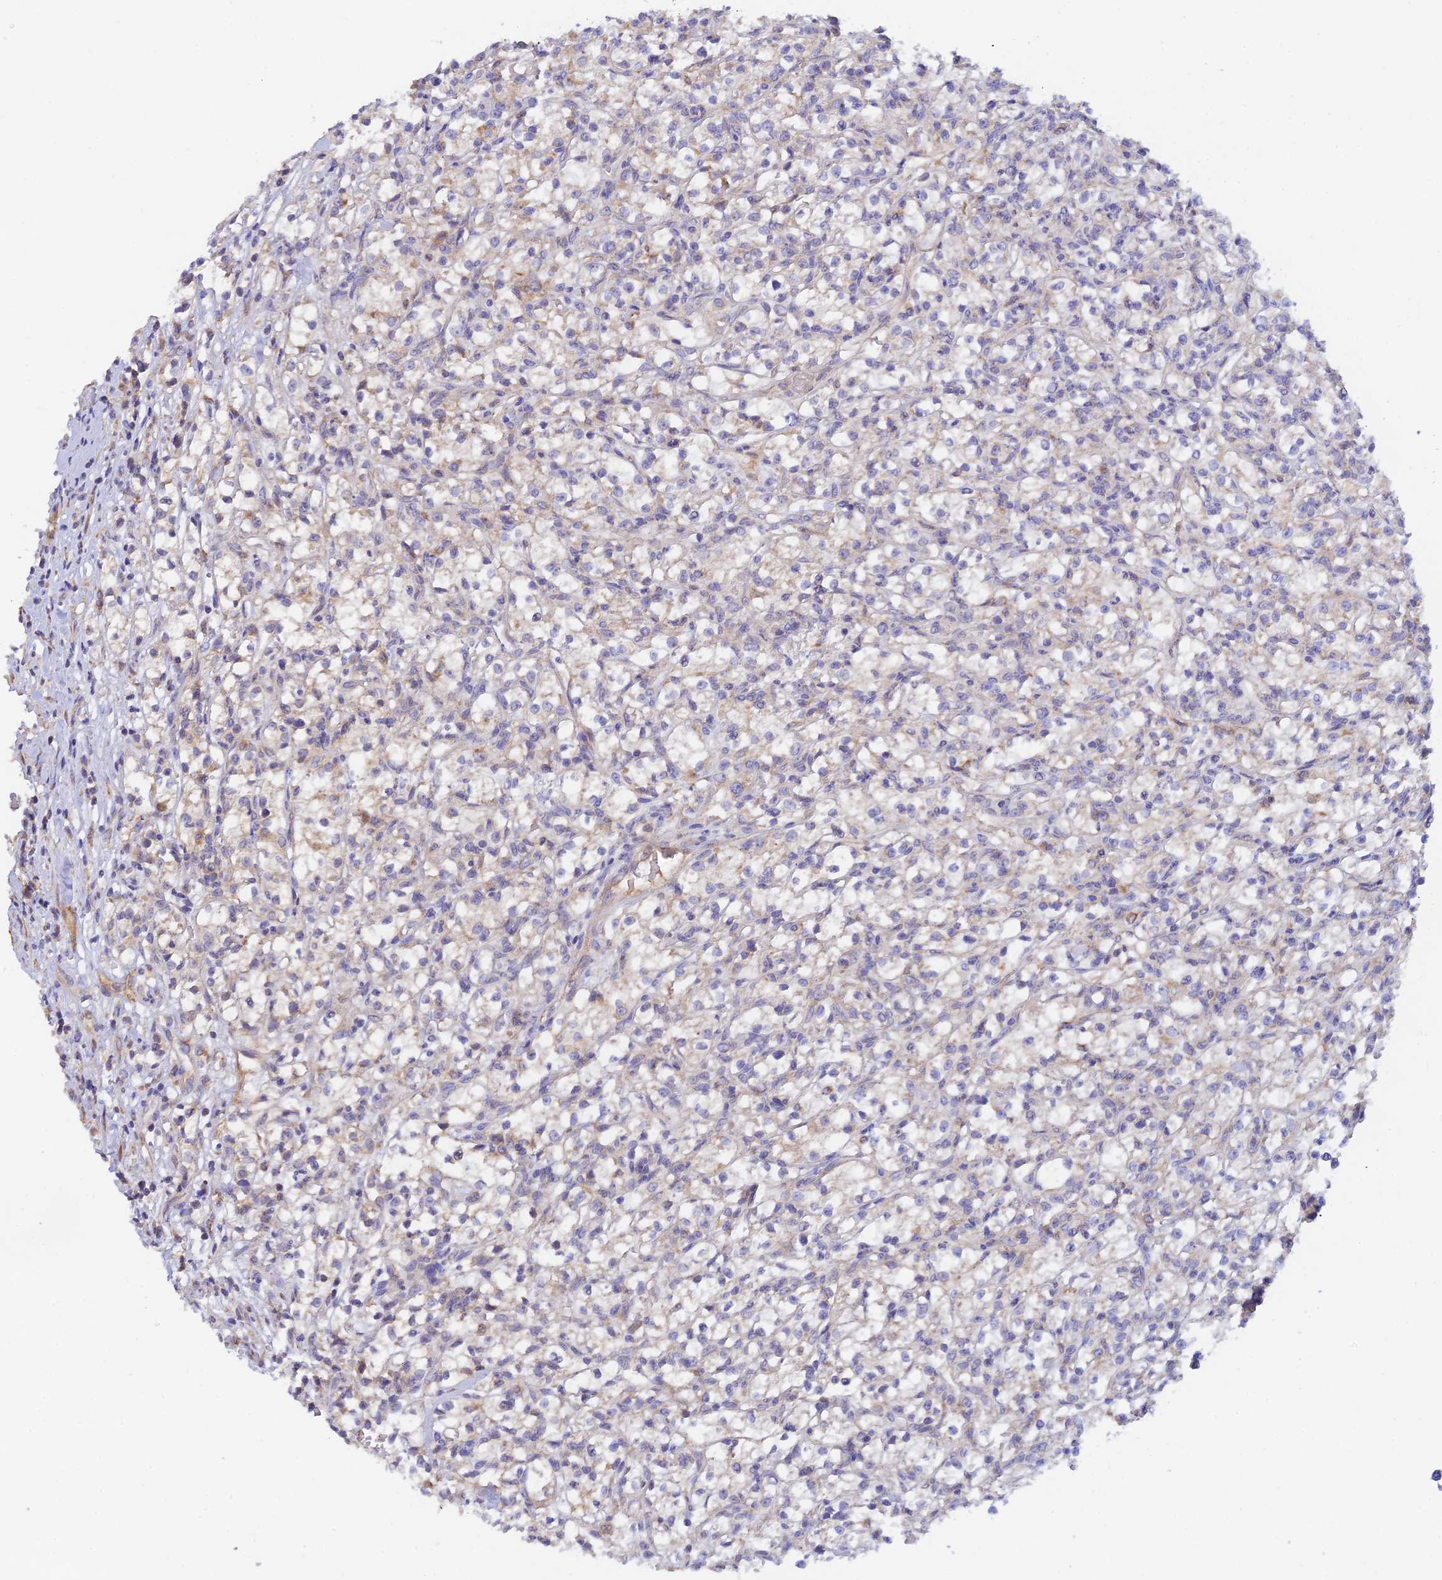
{"staining": {"intensity": "negative", "quantity": "none", "location": "none"}, "tissue": "renal cancer", "cell_type": "Tumor cells", "image_type": "cancer", "snomed": [{"axis": "morphology", "description": "Adenocarcinoma, NOS"}, {"axis": "topography", "description": "Kidney"}], "caption": "A histopathology image of adenocarcinoma (renal) stained for a protein reveals no brown staining in tumor cells.", "gene": "RANBP6", "patient": {"sex": "female", "age": 59}}